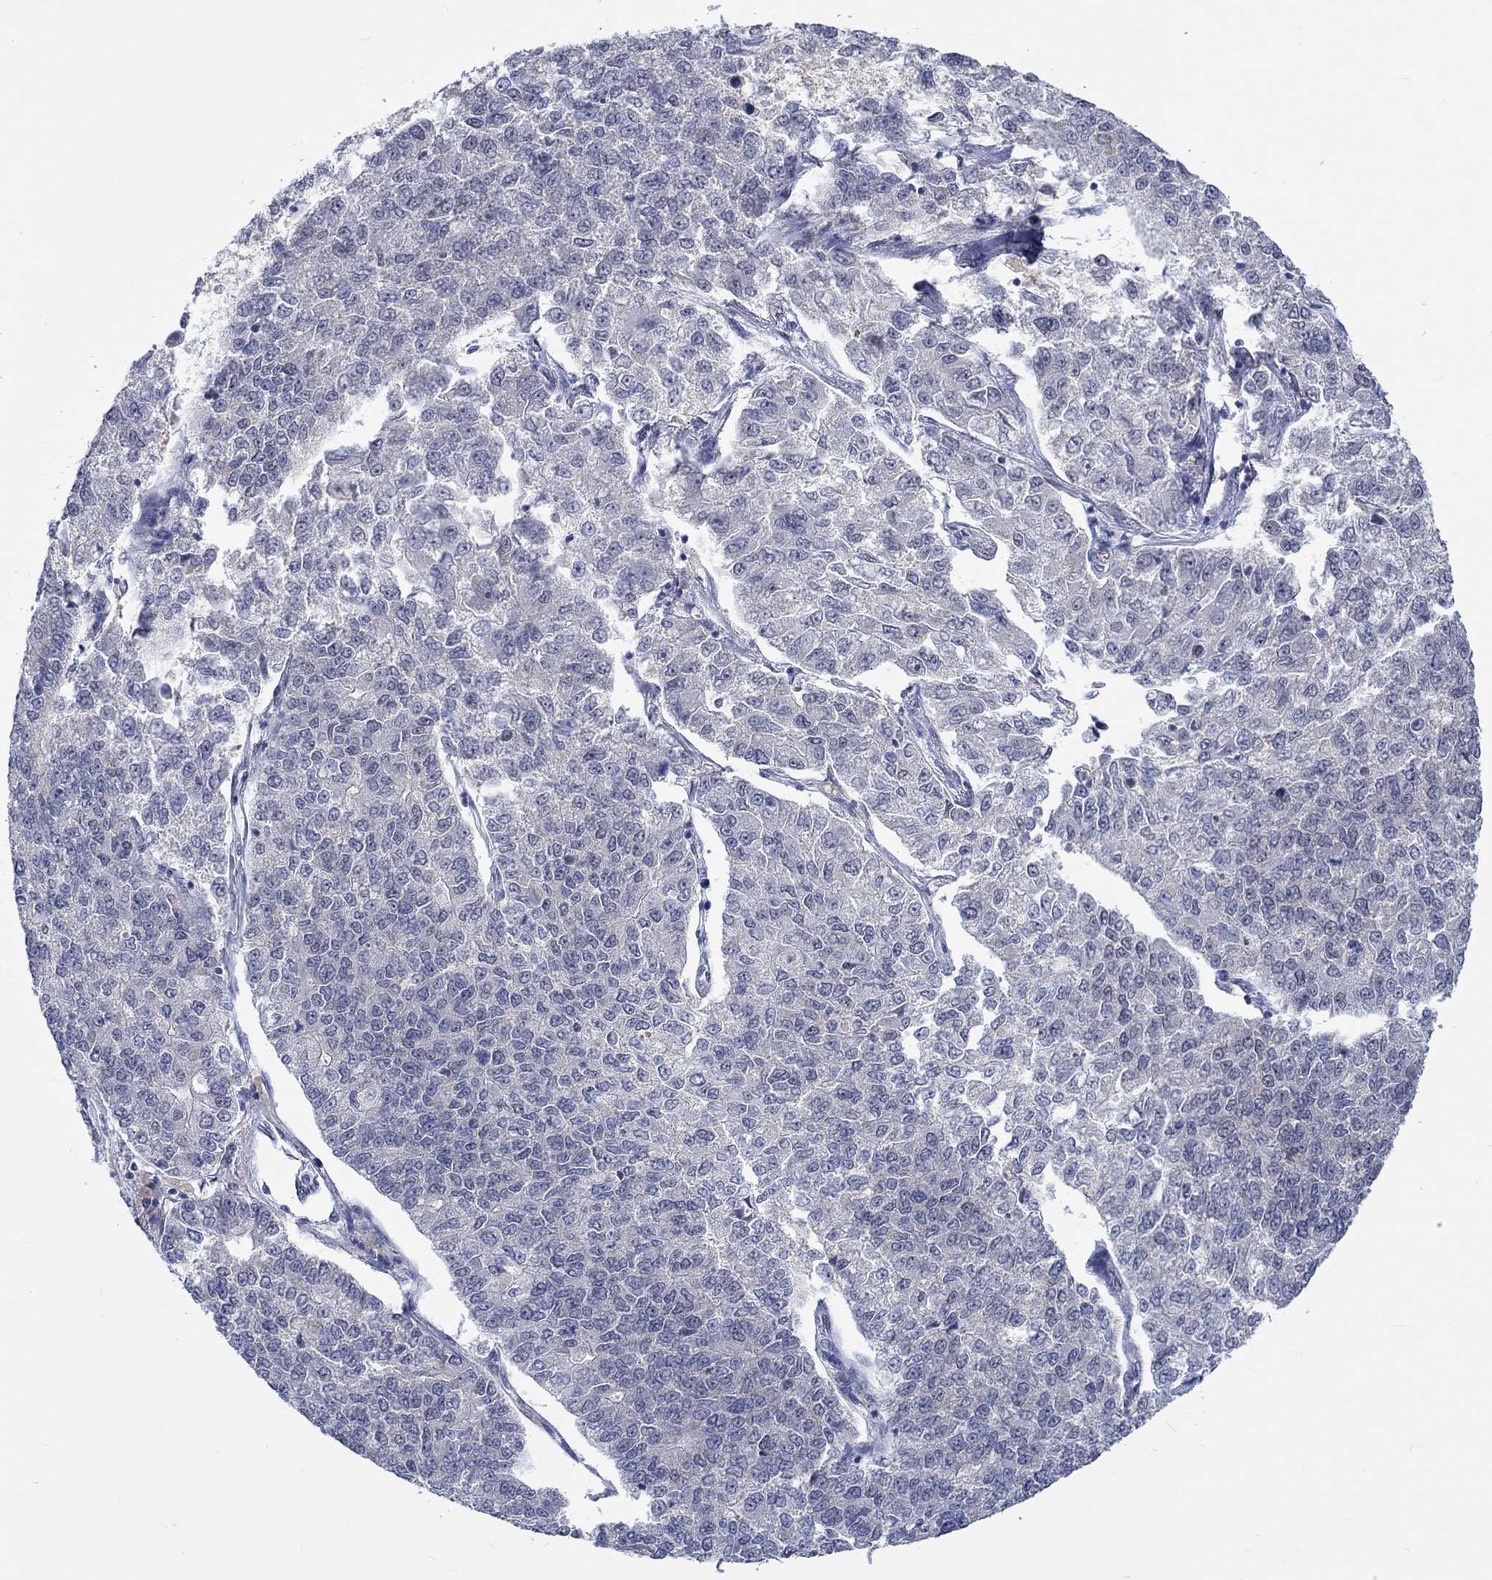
{"staining": {"intensity": "negative", "quantity": "none", "location": "none"}, "tissue": "lung cancer", "cell_type": "Tumor cells", "image_type": "cancer", "snomed": [{"axis": "morphology", "description": "Adenocarcinoma, NOS"}, {"axis": "topography", "description": "Lung"}], "caption": "The photomicrograph demonstrates no staining of tumor cells in lung cancer.", "gene": "WASF1", "patient": {"sex": "male", "age": 49}}